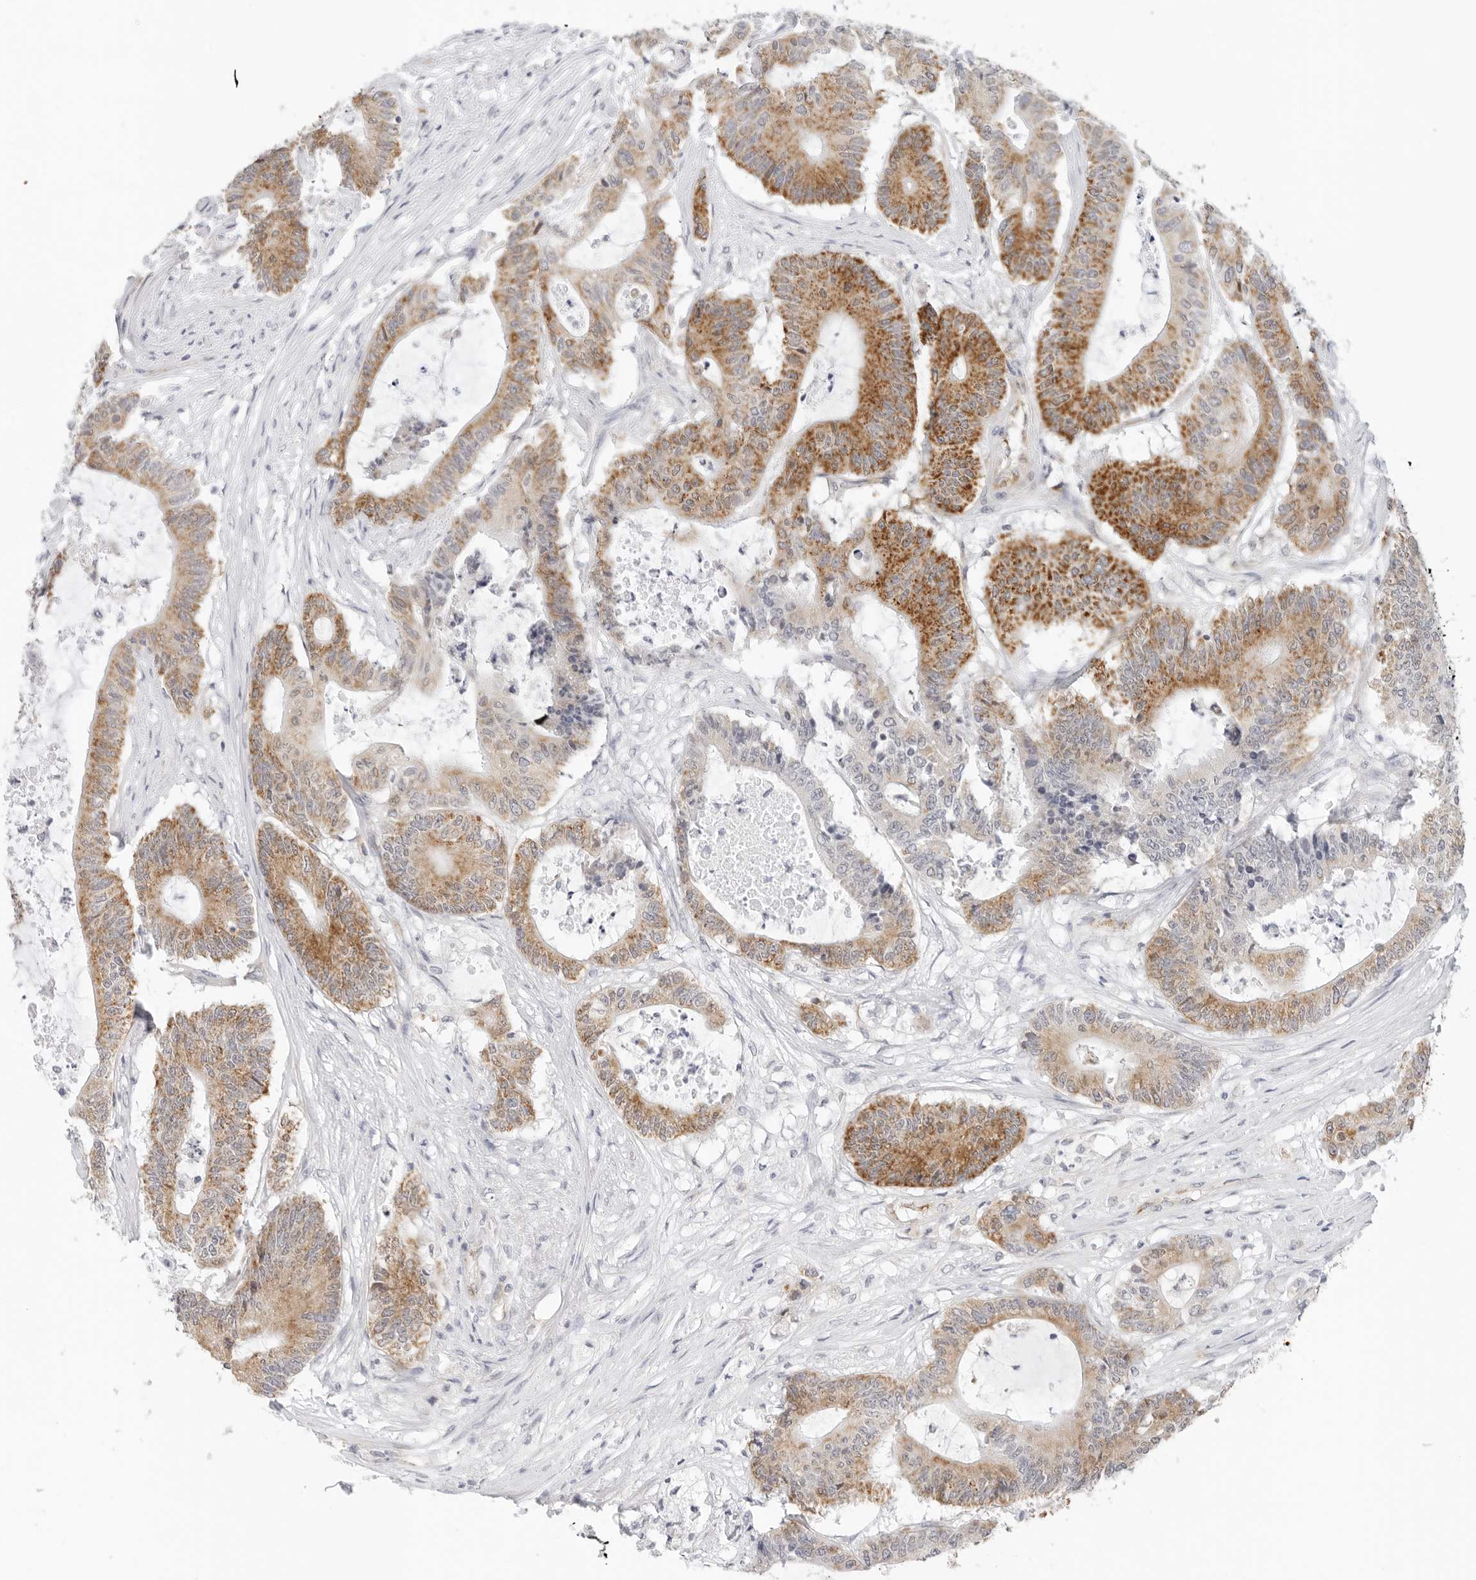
{"staining": {"intensity": "strong", "quantity": "25%-75%", "location": "cytoplasmic/membranous"}, "tissue": "colorectal cancer", "cell_type": "Tumor cells", "image_type": "cancer", "snomed": [{"axis": "morphology", "description": "Adenocarcinoma, NOS"}, {"axis": "topography", "description": "Colon"}], "caption": "A photomicrograph showing strong cytoplasmic/membranous positivity in approximately 25%-75% of tumor cells in adenocarcinoma (colorectal), as visualized by brown immunohistochemical staining.", "gene": "RC3H1", "patient": {"sex": "female", "age": 84}}